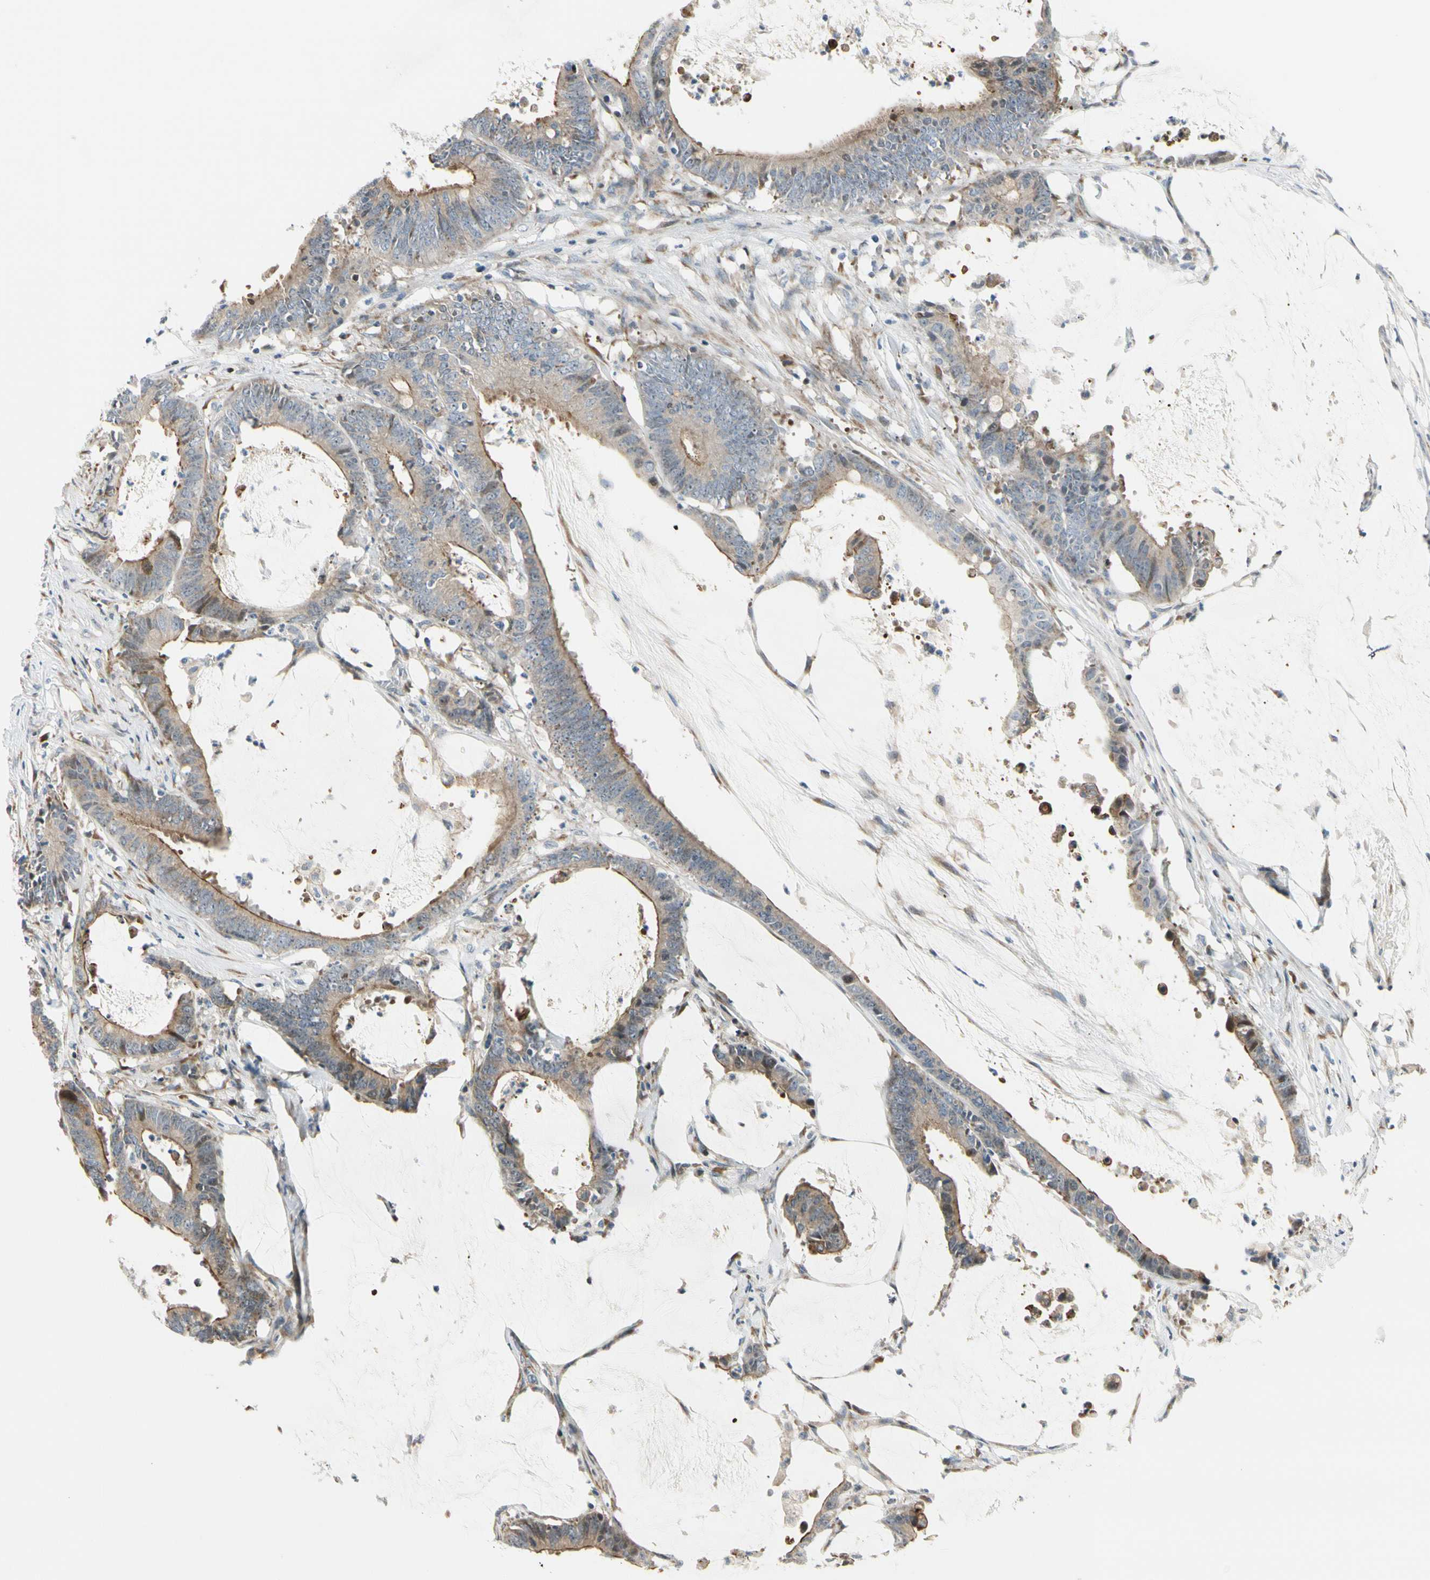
{"staining": {"intensity": "weak", "quantity": ">75%", "location": "cytoplasmic/membranous"}, "tissue": "colorectal cancer", "cell_type": "Tumor cells", "image_type": "cancer", "snomed": [{"axis": "morphology", "description": "Adenocarcinoma, NOS"}, {"axis": "topography", "description": "Rectum"}], "caption": "A low amount of weak cytoplasmic/membranous positivity is identified in about >75% of tumor cells in colorectal cancer tissue.", "gene": "NPDC1", "patient": {"sex": "female", "age": 66}}